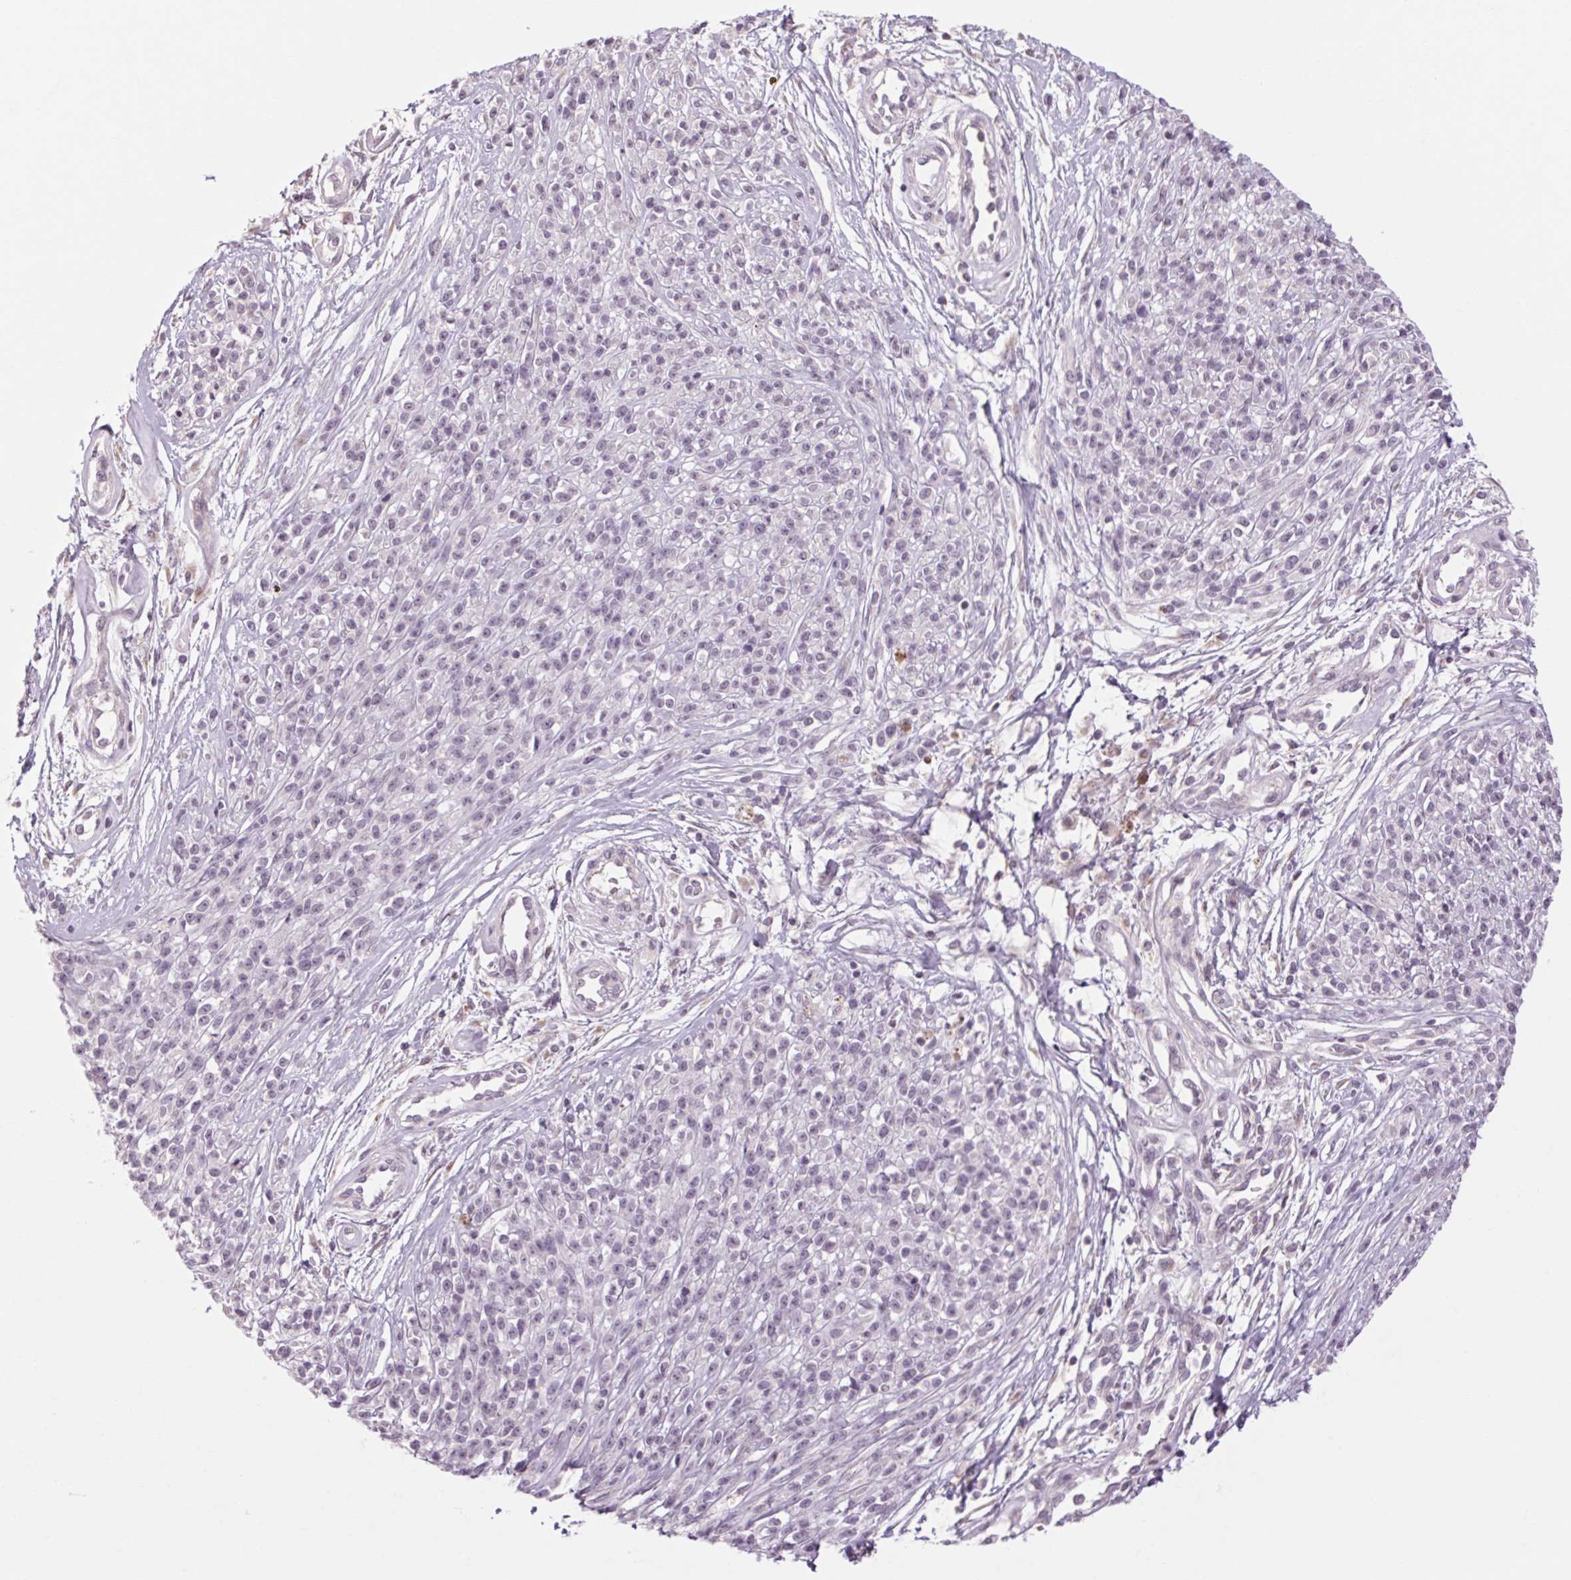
{"staining": {"intensity": "negative", "quantity": "none", "location": "none"}, "tissue": "melanoma", "cell_type": "Tumor cells", "image_type": "cancer", "snomed": [{"axis": "morphology", "description": "Malignant melanoma, NOS"}, {"axis": "topography", "description": "Skin"}, {"axis": "topography", "description": "Skin of trunk"}], "caption": "A high-resolution image shows immunohistochemistry staining of malignant melanoma, which exhibits no significant staining in tumor cells. The staining was performed using DAB to visualize the protein expression in brown, while the nuclei were stained in blue with hematoxylin (Magnification: 20x).", "gene": "KLHL40", "patient": {"sex": "male", "age": 74}}